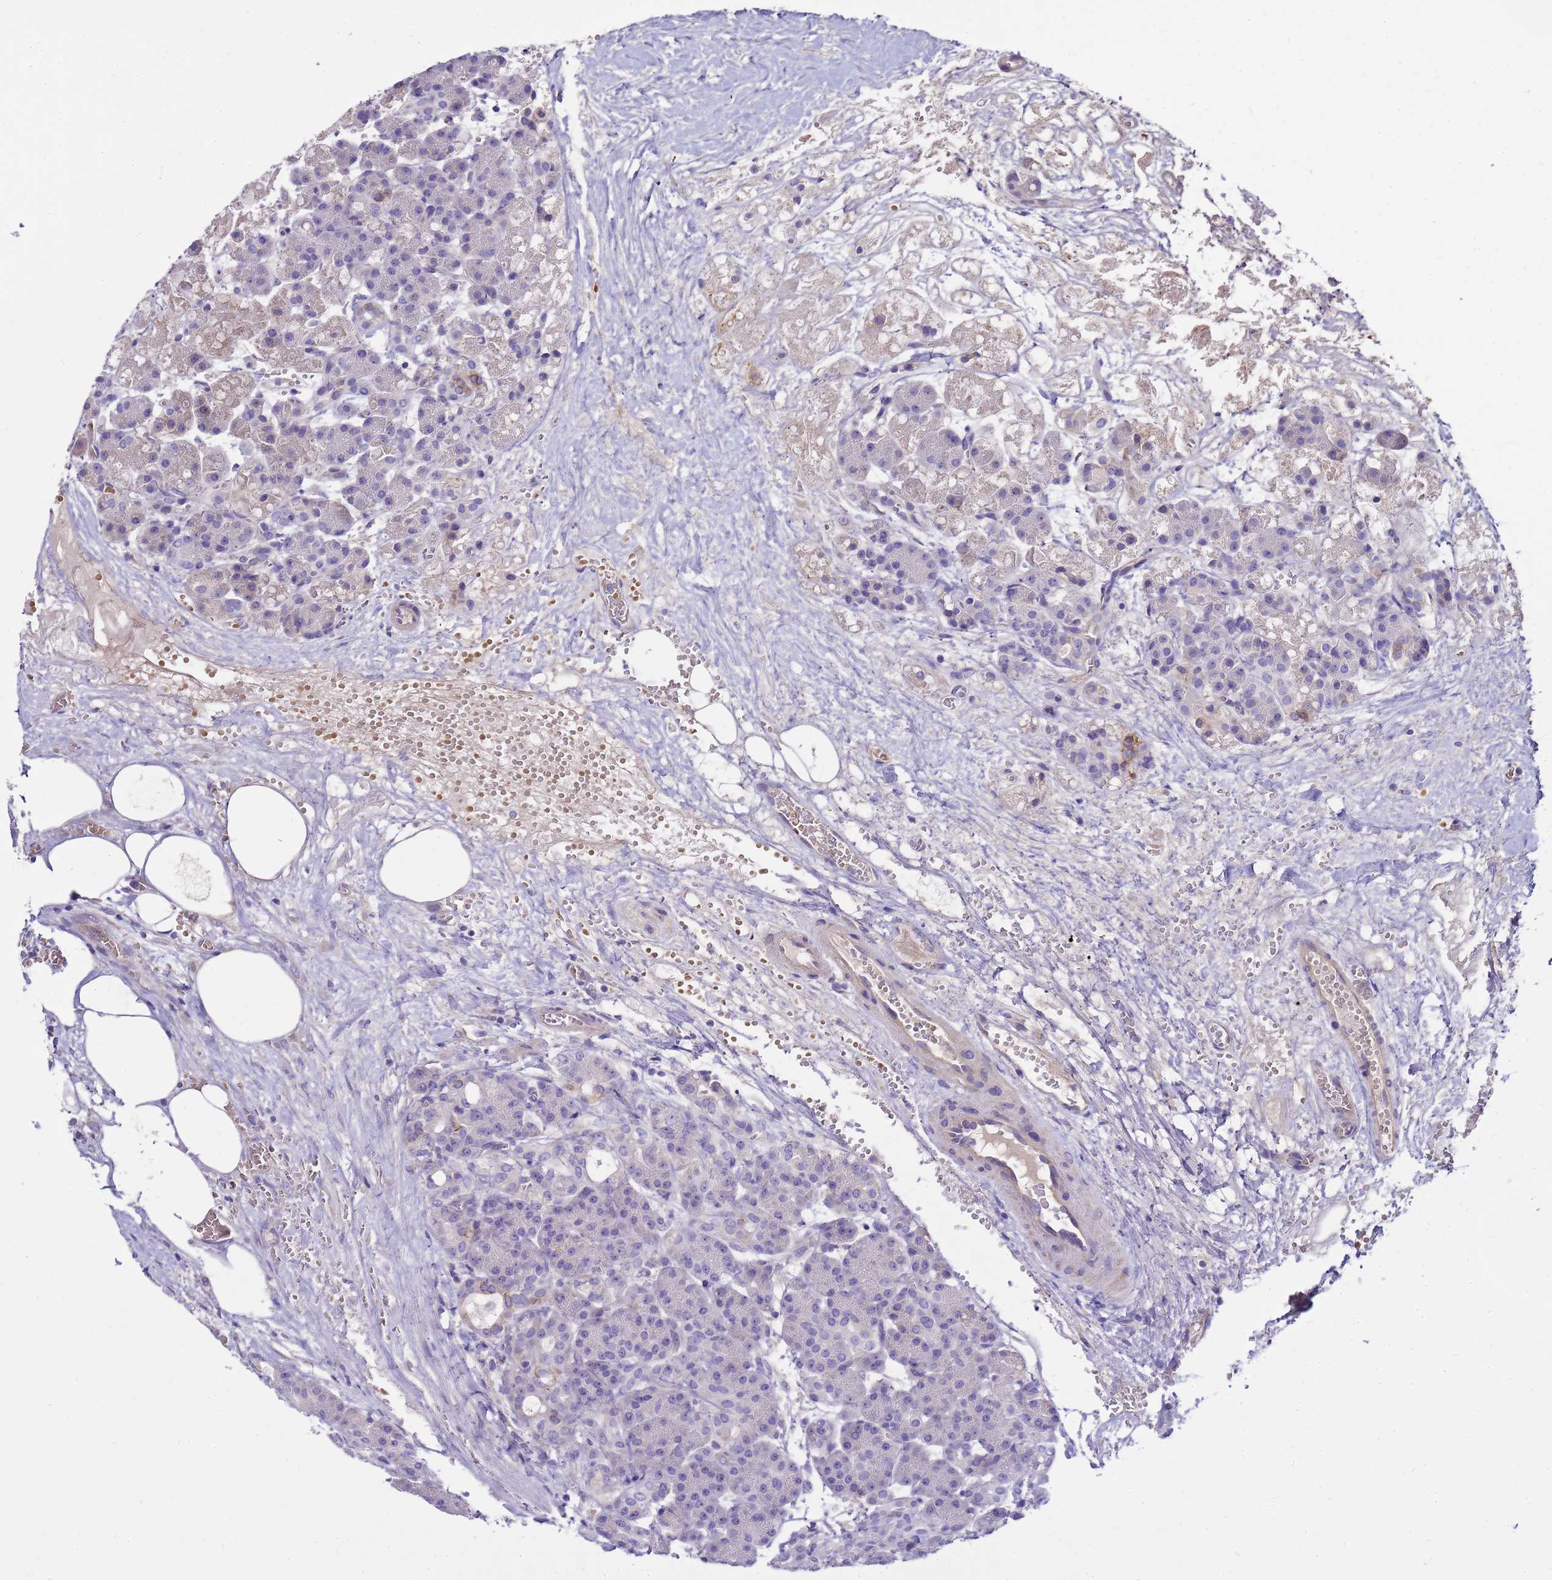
{"staining": {"intensity": "strong", "quantity": "<25%", "location": "cytoplasmic/membranous"}, "tissue": "pancreas", "cell_type": "Exocrine glandular cells", "image_type": "normal", "snomed": [{"axis": "morphology", "description": "Normal tissue, NOS"}, {"axis": "topography", "description": "Pancreas"}], "caption": "This is a photomicrograph of immunohistochemistry staining of benign pancreas, which shows strong expression in the cytoplasmic/membranous of exocrine glandular cells.", "gene": "RIPPLY2", "patient": {"sex": "male", "age": 63}}